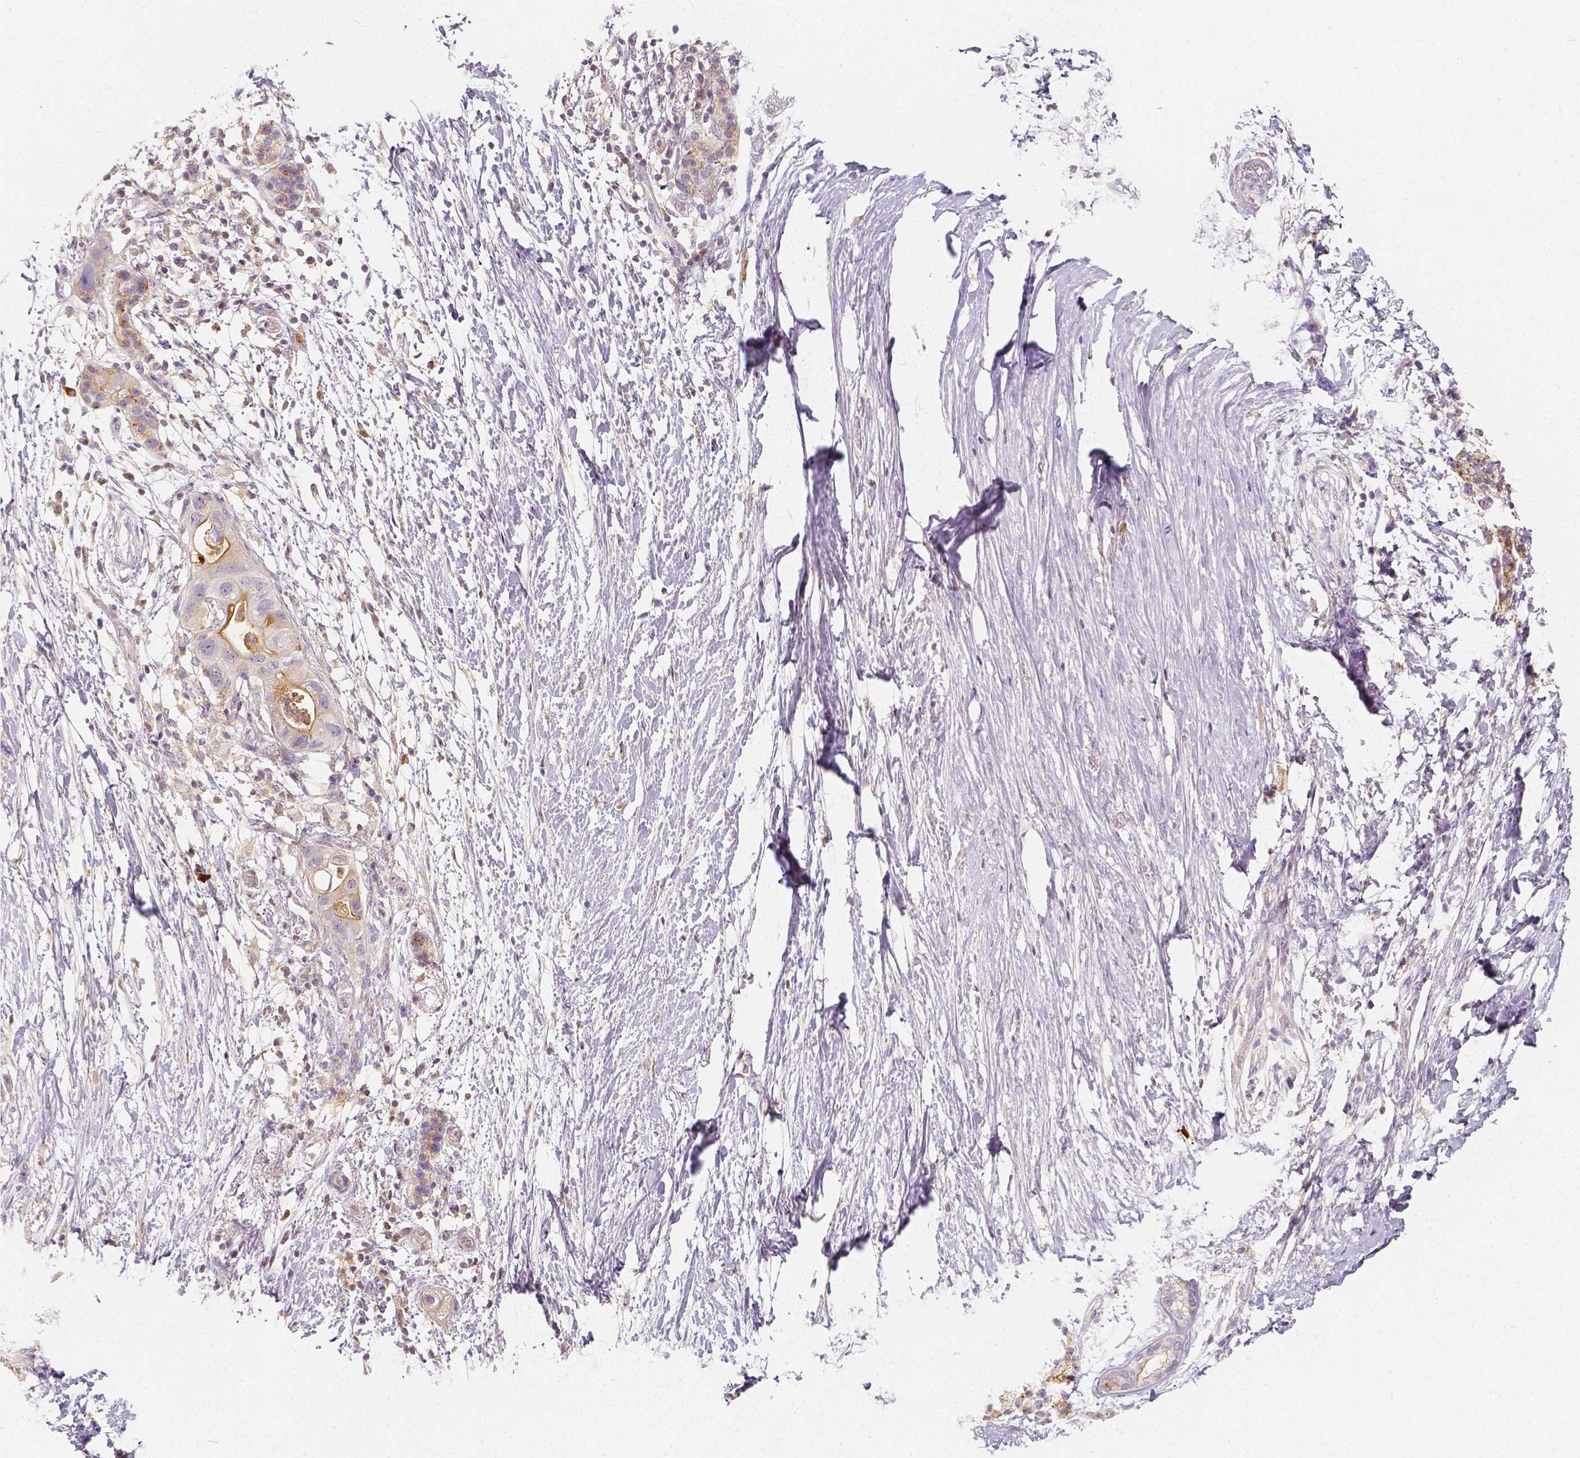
{"staining": {"intensity": "negative", "quantity": "none", "location": "none"}, "tissue": "pancreatic cancer", "cell_type": "Tumor cells", "image_type": "cancer", "snomed": [{"axis": "morphology", "description": "Adenocarcinoma, NOS"}, {"axis": "topography", "description": "Pancreas"}], "caption": "There is no significant expression in tumor cells of adenocarcinoma (pancreatic).", "gene": "PTPRJ", "patient": {"sex": "female", "age": 72}}